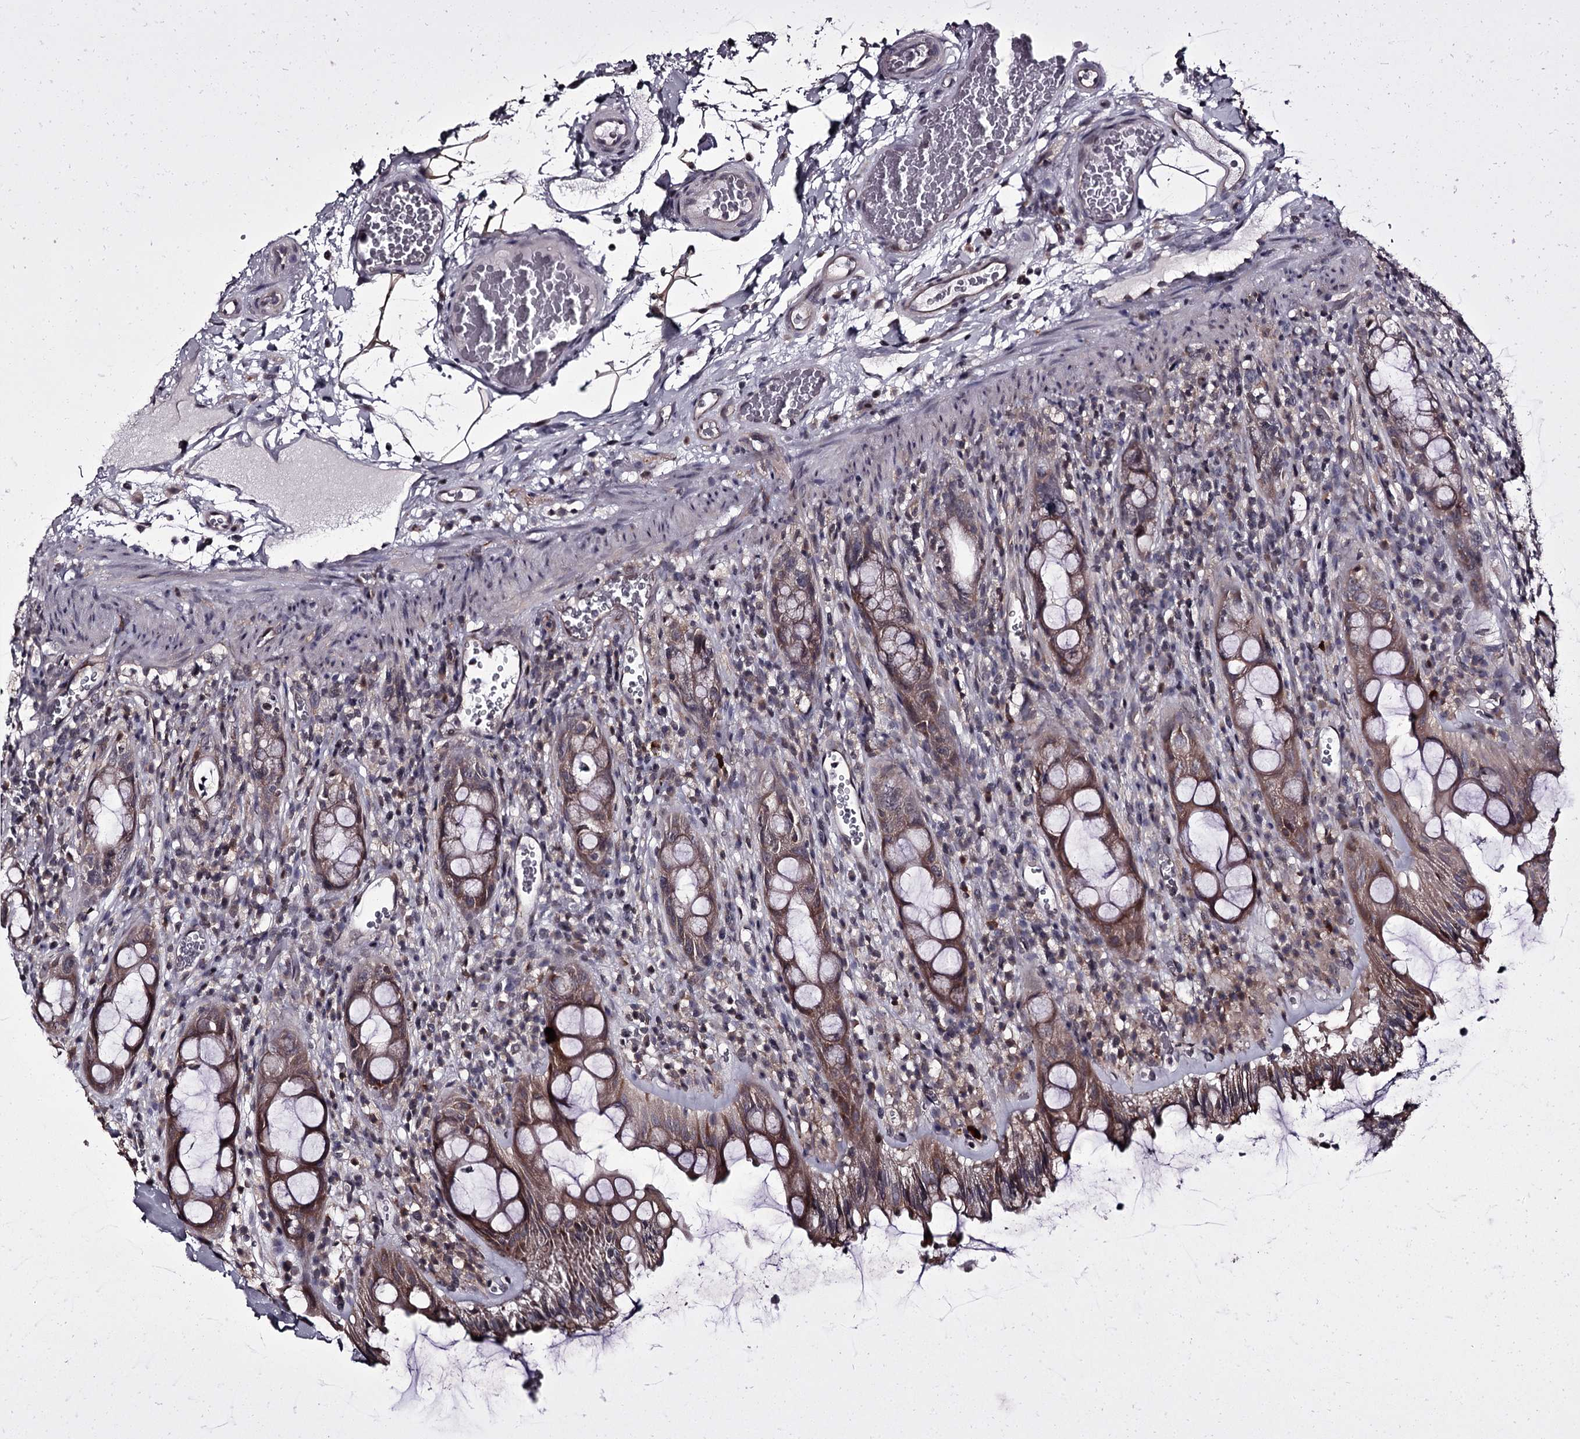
{"staining": {"intensity": "moderate", "quantity": ">75%", "location": "cytoplasmic/membranous"}, "tissue": "rectum", "cell_type": "Glandular cells", "image_type": "normal", "snomed": [{"axis": "morphology", "description": "Normal tissue, NOS"}, {"axis": "topography", "description": "Rectum"}], "caption": "Rectum stained for a protein (brown) displays moderate cytoplasmic/membranous positive expression in about >75% of glandular cells.", "gene": "CCDC92", "patient": {"sex": "female", "age": 57}}